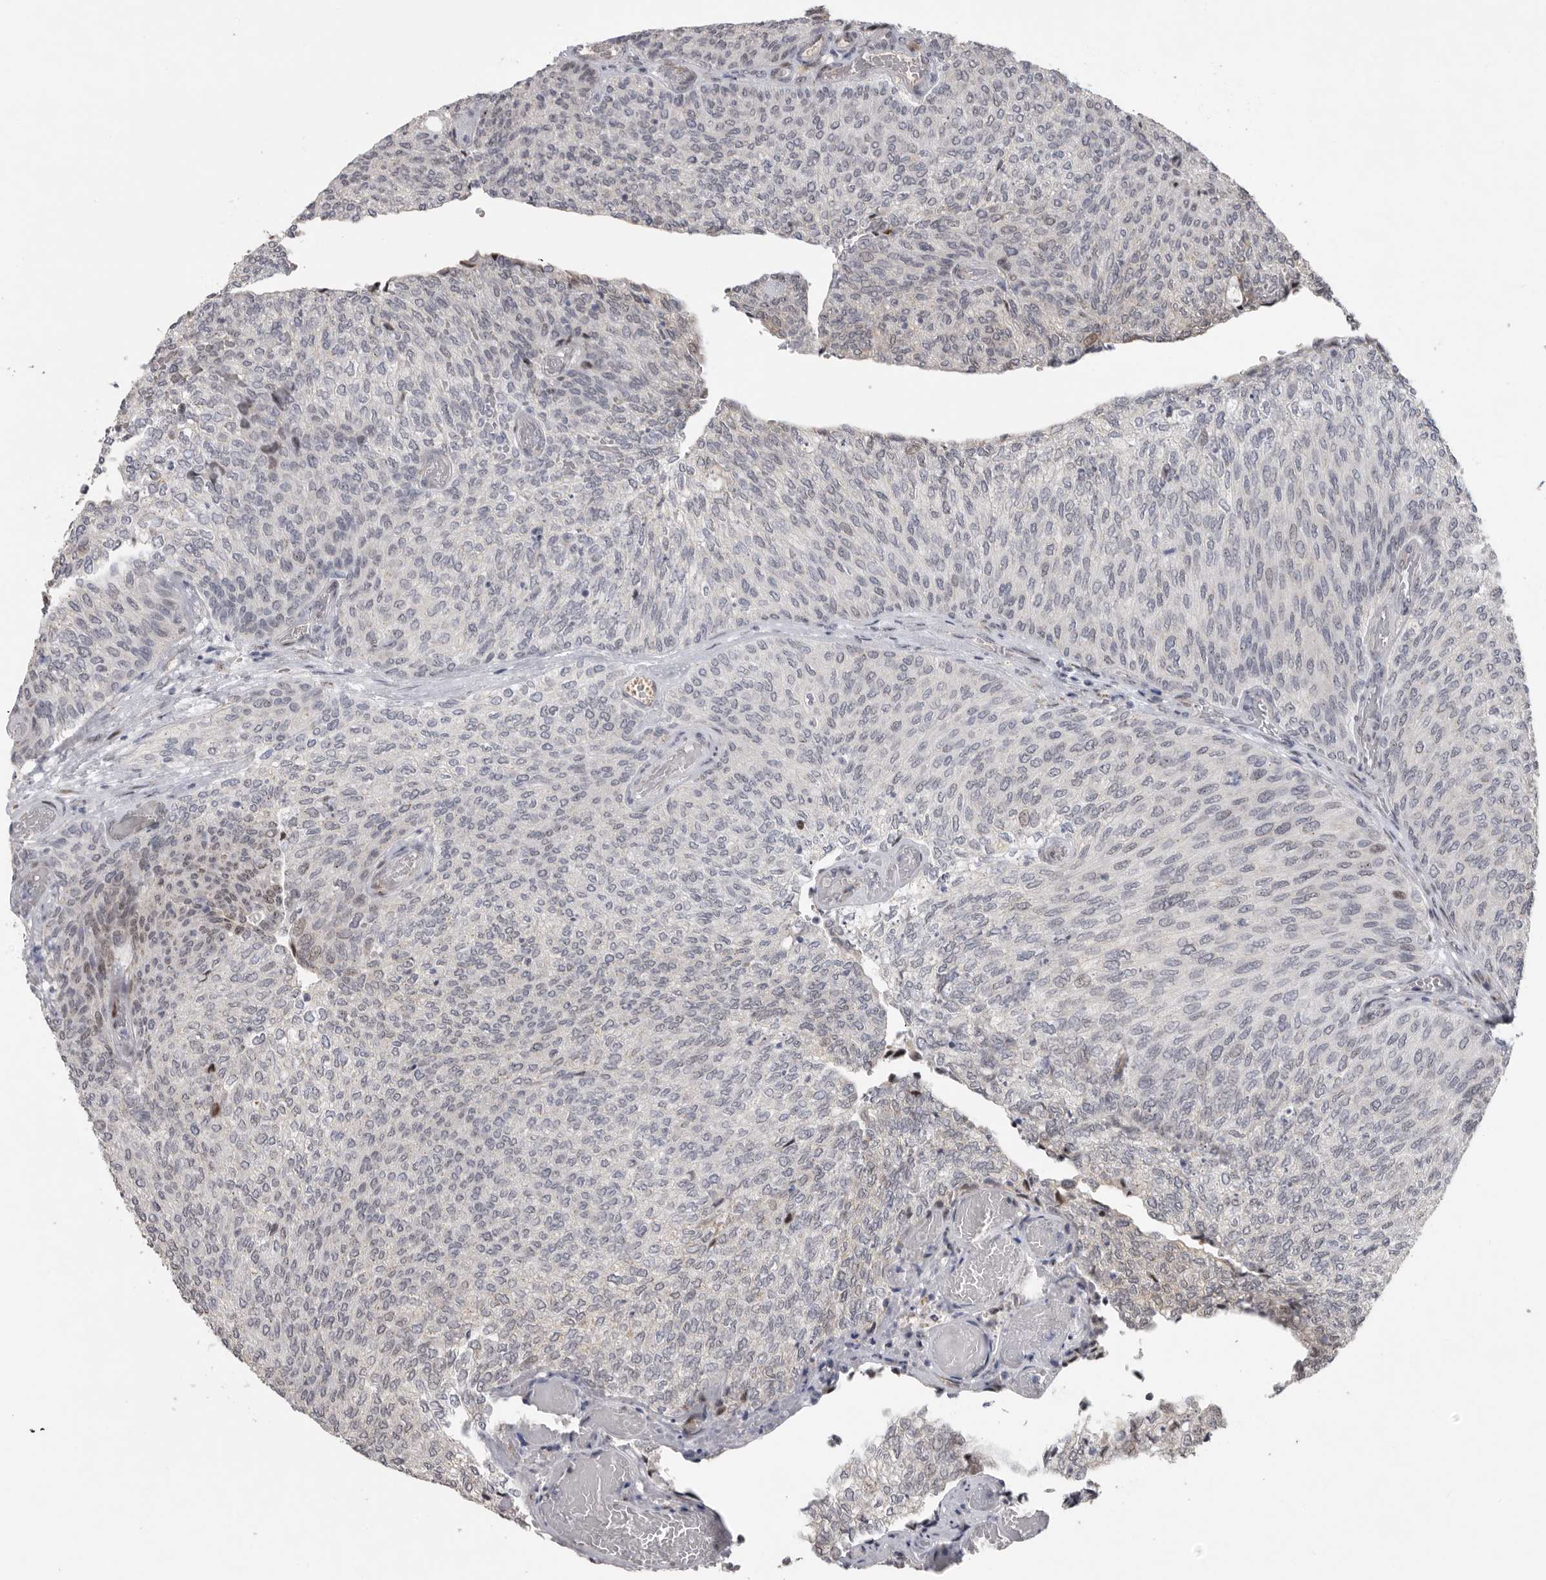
{"staining": {"intensity": "negative", "quantity": "none", "location": "none"}, "tissue": "urothelial cancer", "cell_type": "Tumor cells", "image_type": "cancer", "snomed": [{"axis": "morphology", "description": "Urothelial carcinoma, Low grade"}, {"axis": "topography", "description": "Urinary bladder"}], "caption": "IHC of urothelial carcinoma (low-grade) exhibits no positivity in tumor cells.", "gene": "PCMTD1", "patient": {"sex": "female", "age": 79}}